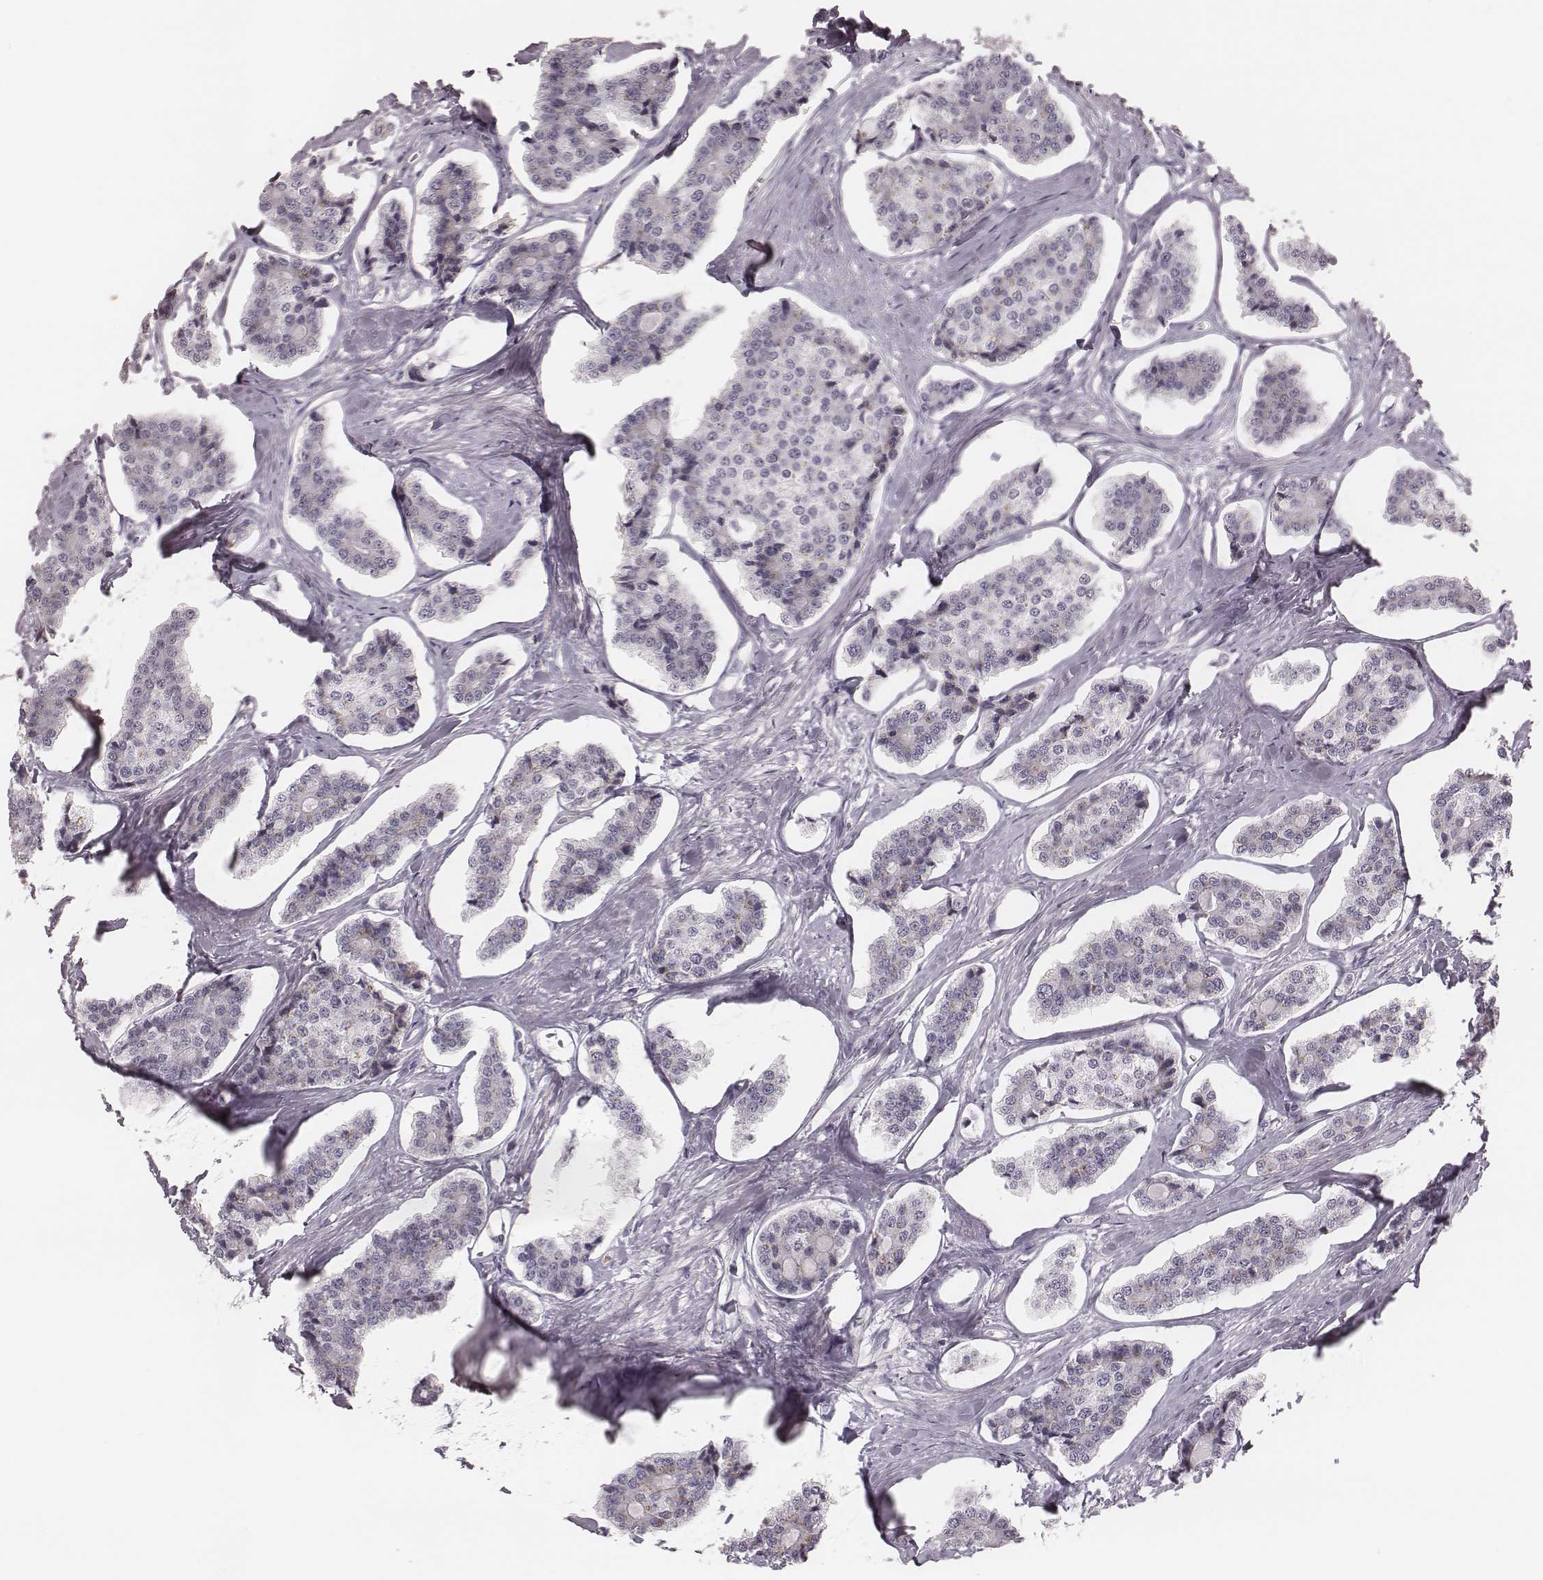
{"staining": {"intensity": "negative", "quantity": "none", "location": "none"}, "tissue": "carcinoid", "cell_type": "Tumor cells", "image_type": "cancer", "snomed": [{"axis": "morphology", "description": "Carcinoid, malignant, NOS"}, {"axis": "topography", "description": "Small intestine"}], "caption": "Human carcinoid stained for a protein using IHC exhibits no expression in tumor cells.", "gene": "S100Z", "patient": {"sex": "female", "age": 65}}